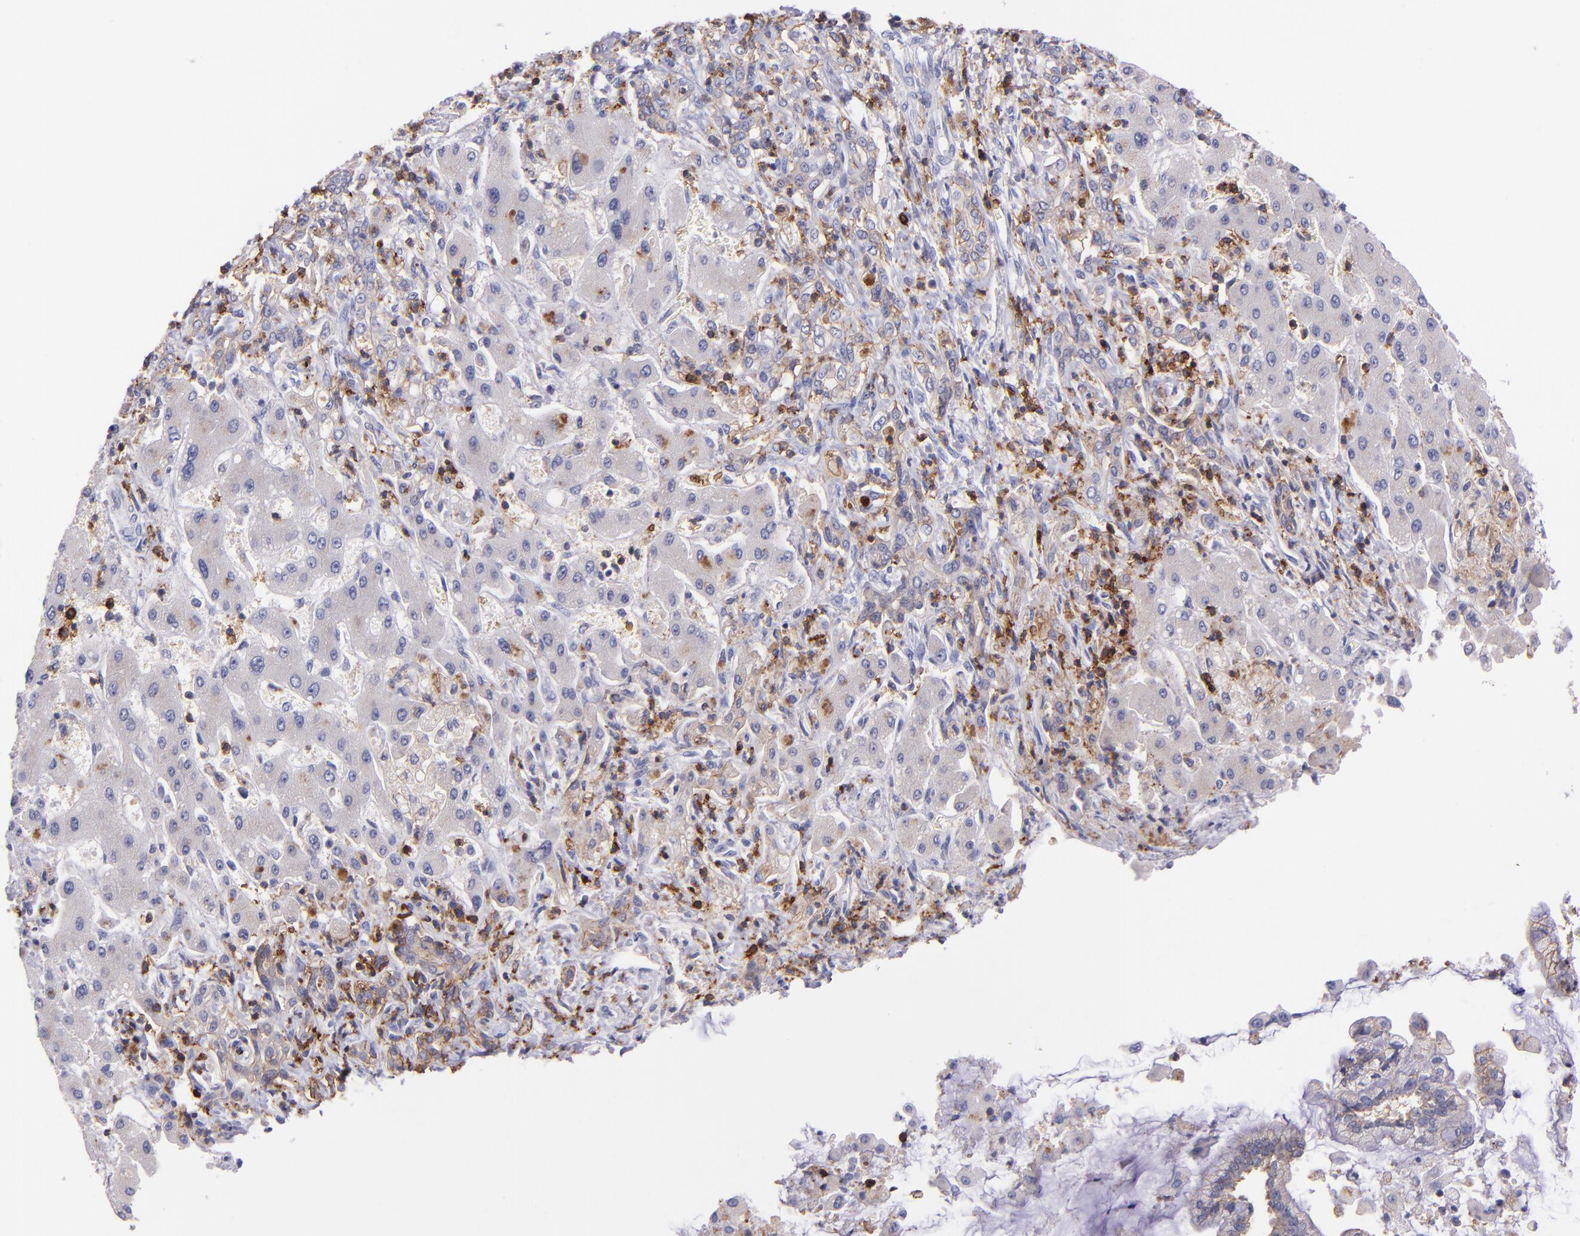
{"staining": {"intensity": "weak", "quantity": "25%-75%", "location": "cytoplasmic/membranous"}, "tissue": "liver cancer", "cell_type": "Tumor cells", "image_type": "cancer", "snomed": [{"axis": "morphology", "description": "Cholangiocarcinoma"}, {"axis": "topography", "description": "Liver"}], "caption": "High-magnification brightfield microscopy of liver cholangiocarcinoma stained with DAB (brown) and counterstained with hematoxylin (blue). tumor cells exhibit weak cytoplasmic/membranous staining is seen in about25%-75% of cells. The protein is shown in brown color, while the nuclei are stained blue.", "gene": "SPN", "patient": {"sex": "male", "age": 50}}